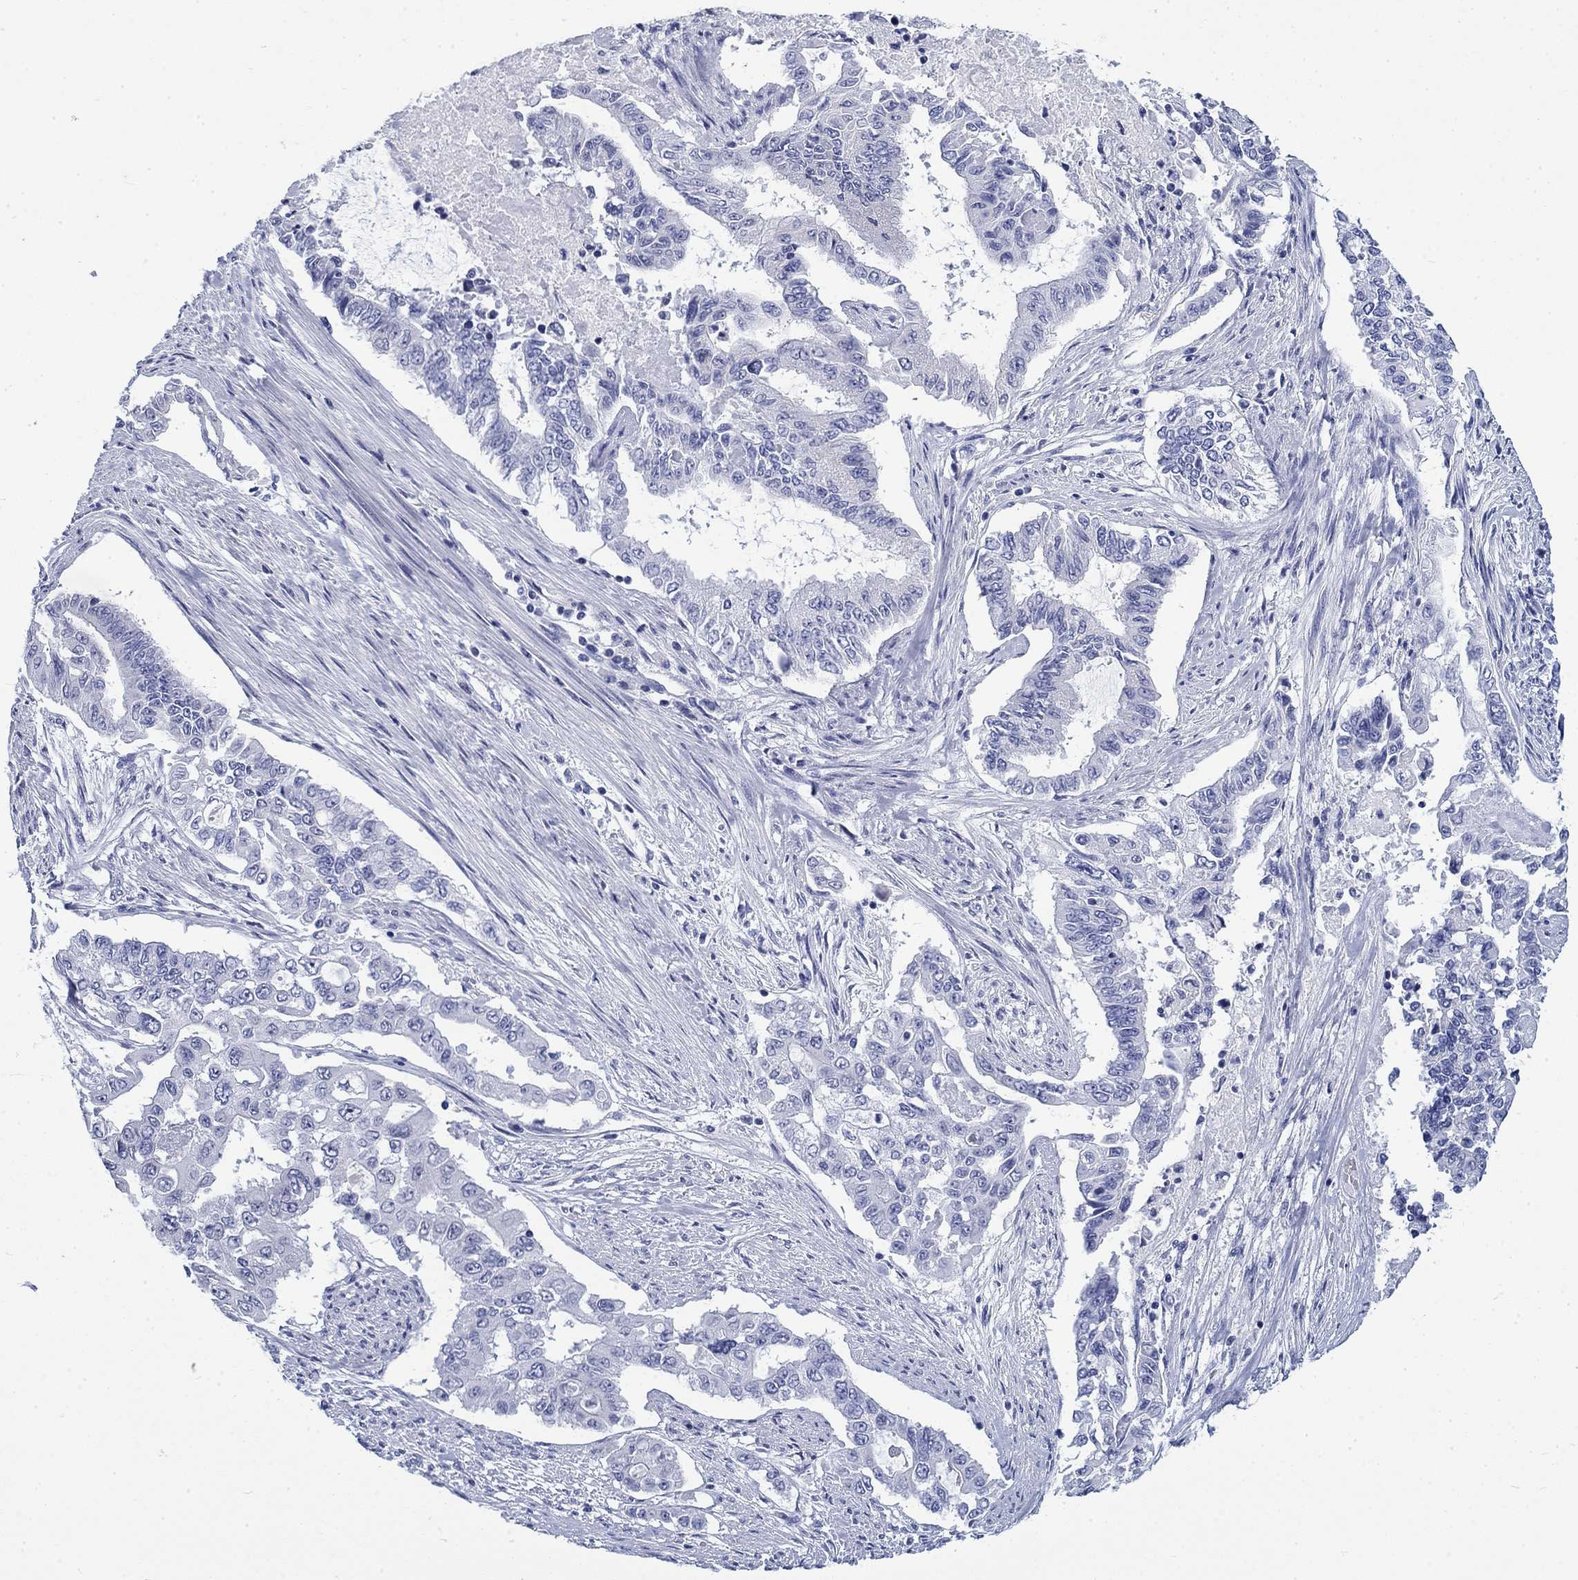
{"staining": {"intensity": "negative", "quantity": "none", "location": "none"}, "tissue": "endometrial cancer", "cell_type": "Tumor cells", "image_type": "cancer", "snomed": [{"axis": "morphology", "description": "Adenocarcinoma, NOS"}, {"axis": "topography", "description": "Uterus"}], "caption": "DAB immunohistochemical staining of human endometrial cancer (adenocarcinoma) shows no significant expression in tumor cells.", "gene": "KRT76", "patient": {"sex": "female", "age": 59}}